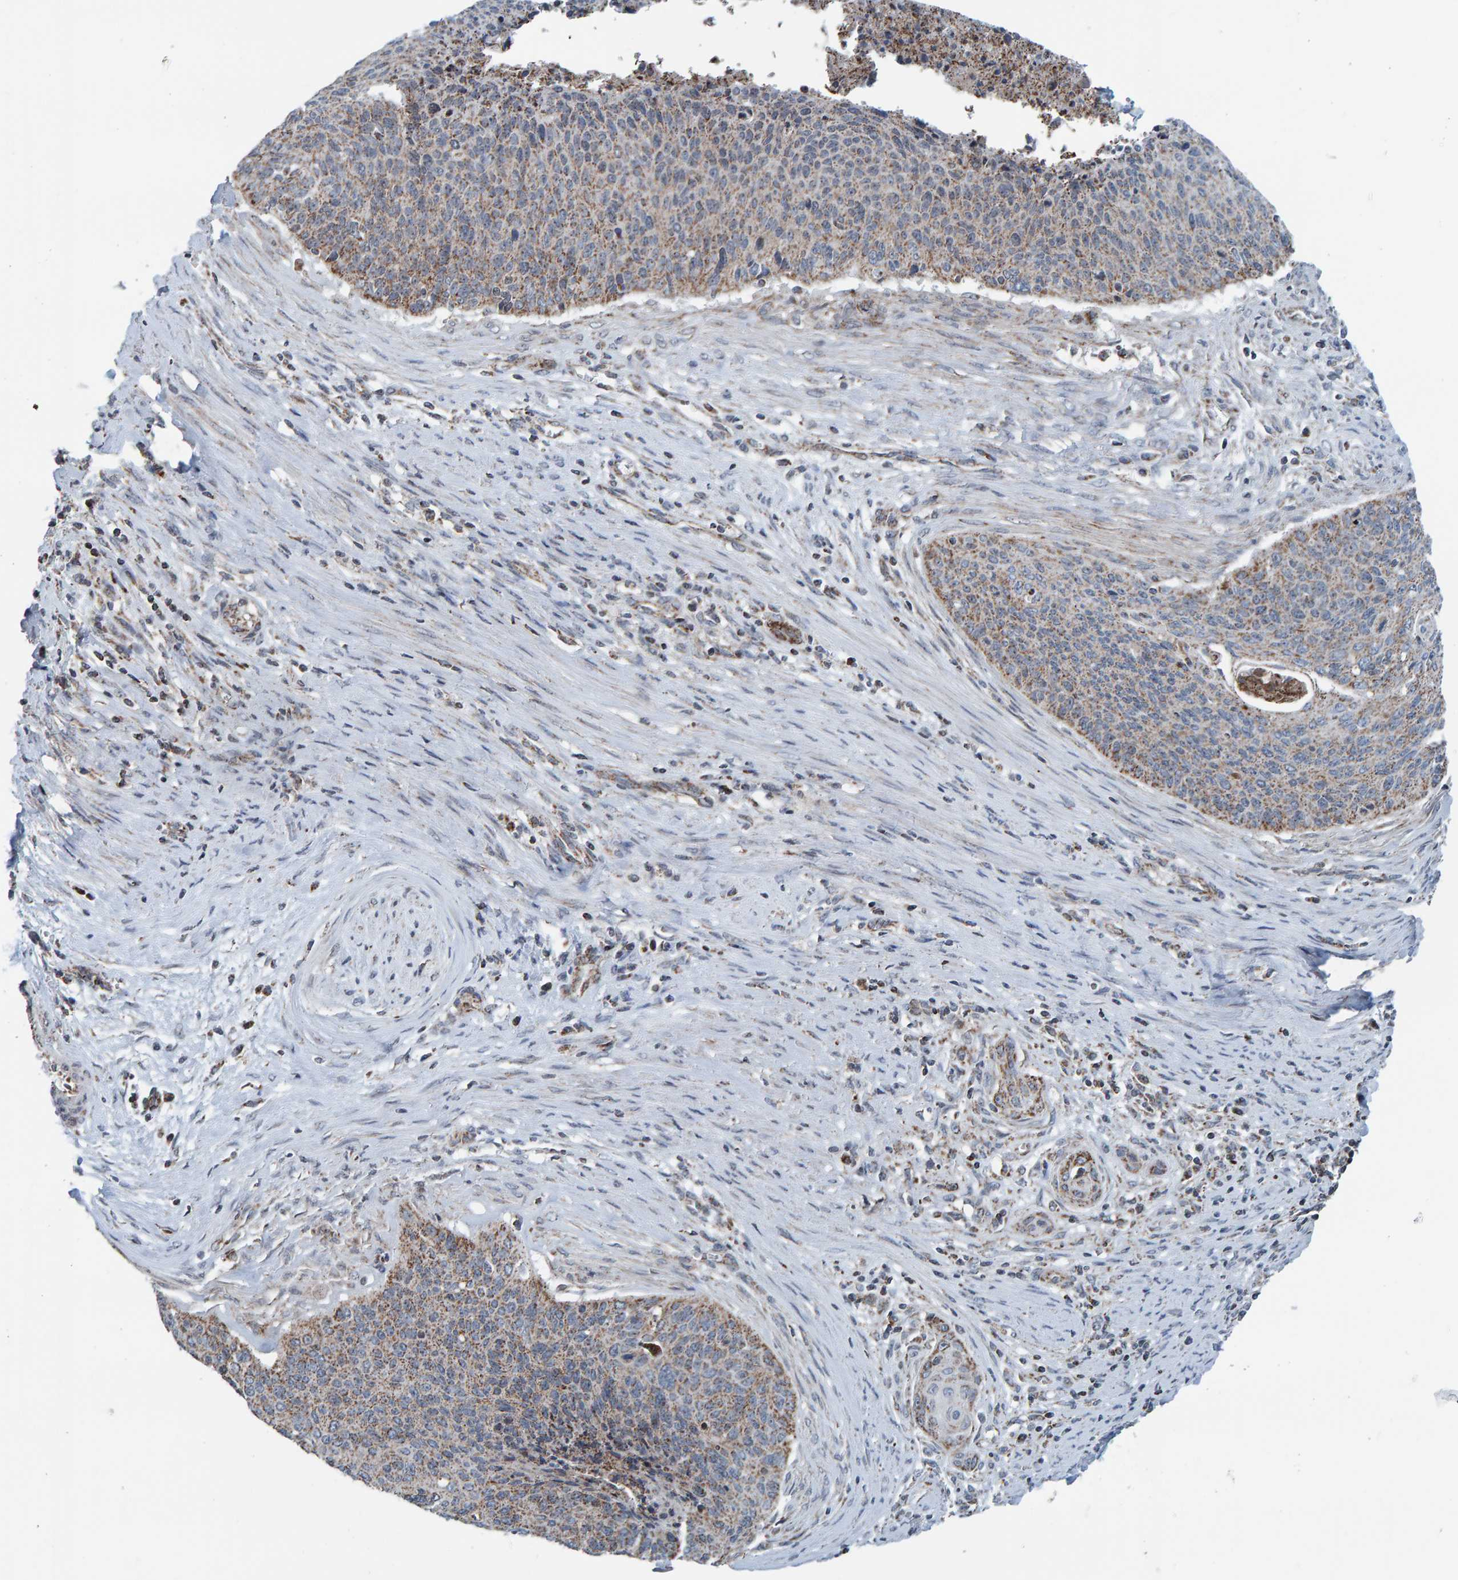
{"staining": {"intensity": "weak", "quantity": "25%-75%", "location": "cytoplasmic/membranous"}, "tissue": "cervical cancer", "cell_type": "Tumor cells", "image_type": "cancer", "snomed": [{"axis": "morphology", "description": "Squamous cell carcinoma, NOS"}, {"axis": "topography", "description": "Cervix"}], "caption": "This histopathology image displays cervical squamous cell carcinoma stained with immunohistochemistry to label a protein in brown. The cytoplasmic/membranous of tumor cells show weak positivity for the protein. Nuclei are counter-stained blue.", "gene": "ZNF48", "patient": {"sex": "female", "age": 55}}